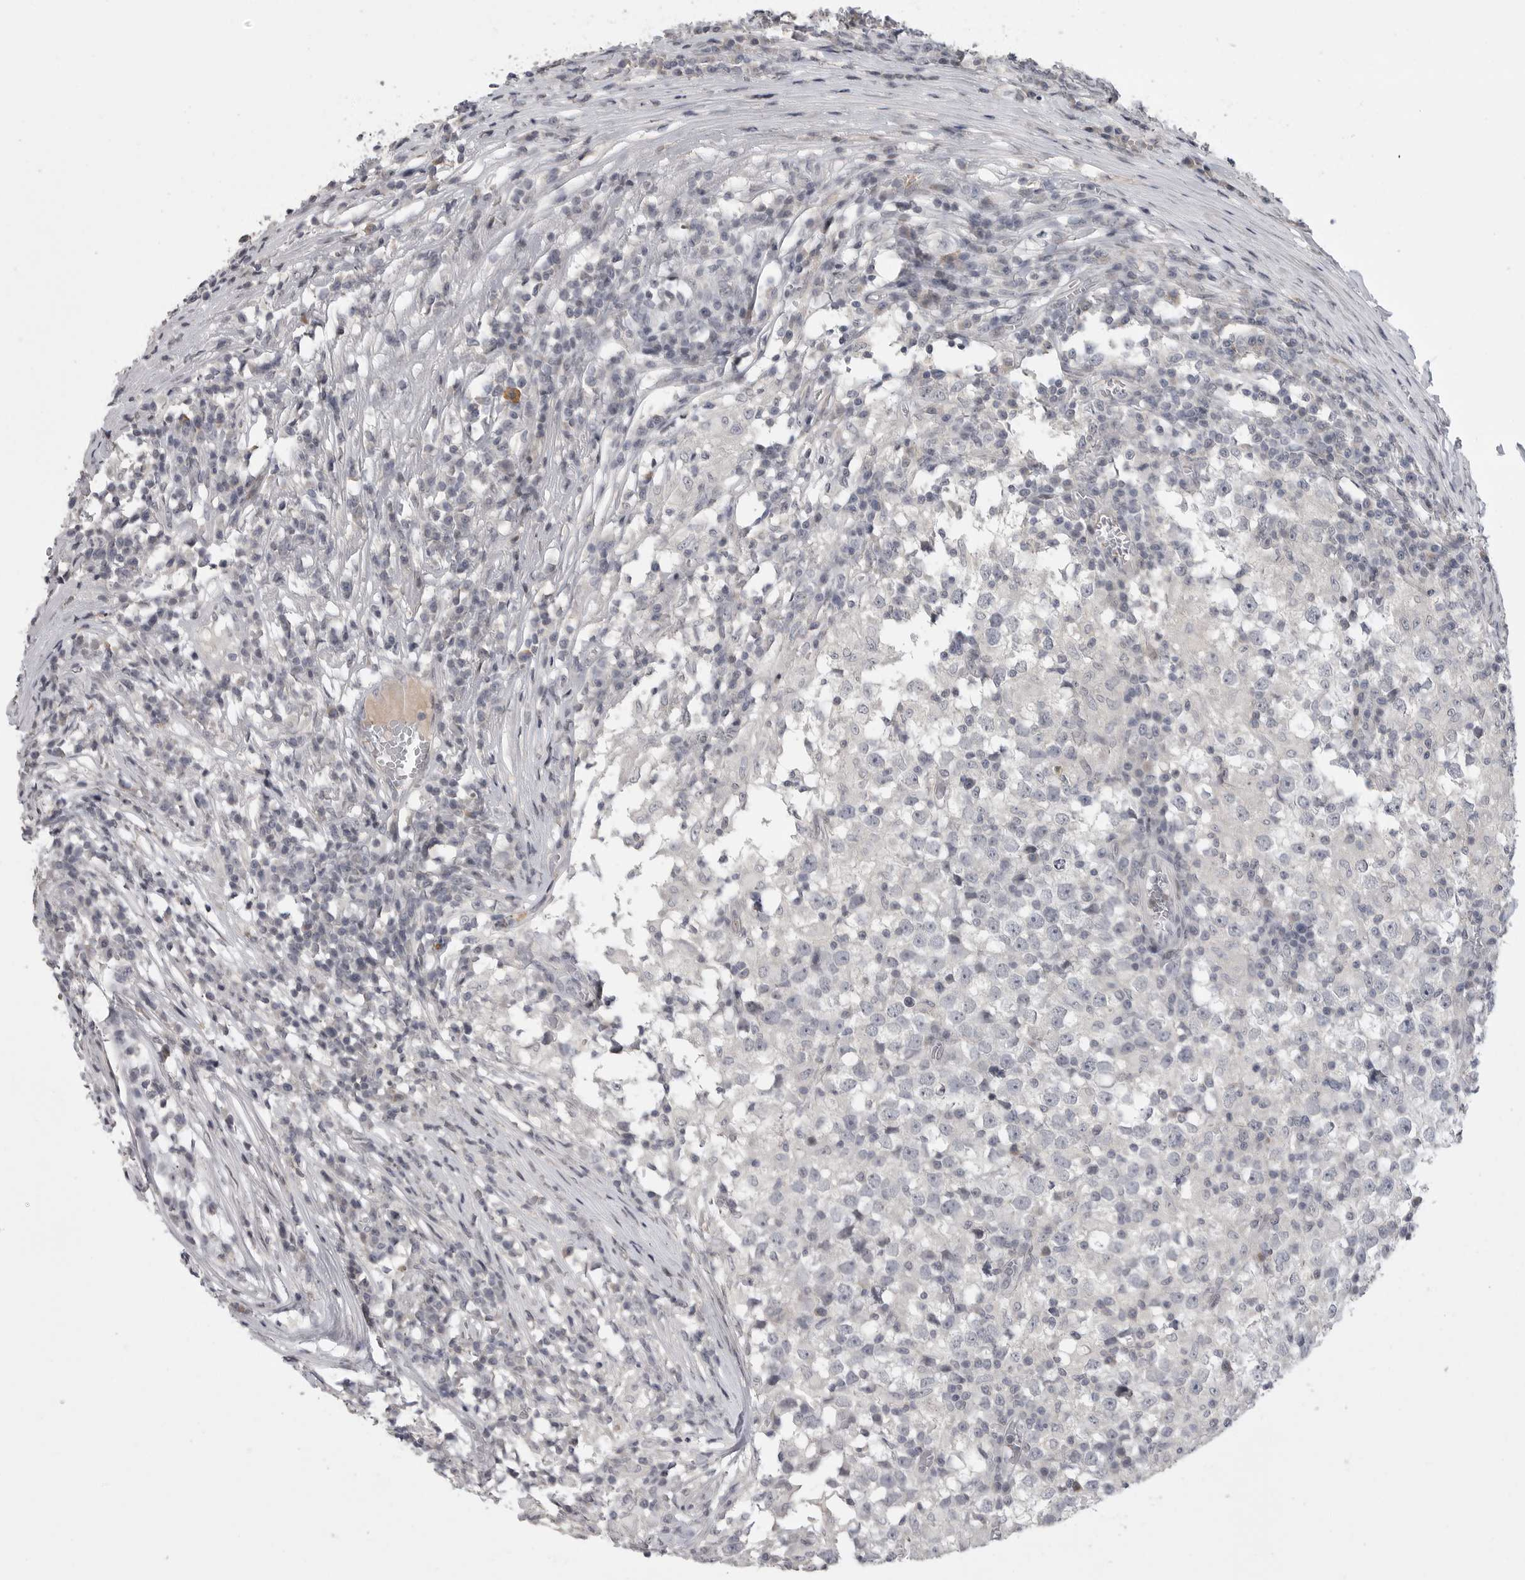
{"staining": {"intensity": "negative", "quantity": "none", "location": "none"}, "tissue": "testis cancer", "cell_type": "Tumor cells", "image_type": "cancer", "snomed": [{"axis": "morphology", "description": "Seminoma, NOS"}, {"axis": "topography", "description": "Testis"}], "caption": "Photomicrograph shows no significant protein expression in tumor cells of testis cancer (seminoma).", "gene": "FBXO43", "patient": {"sex": "male", "age": 65}}